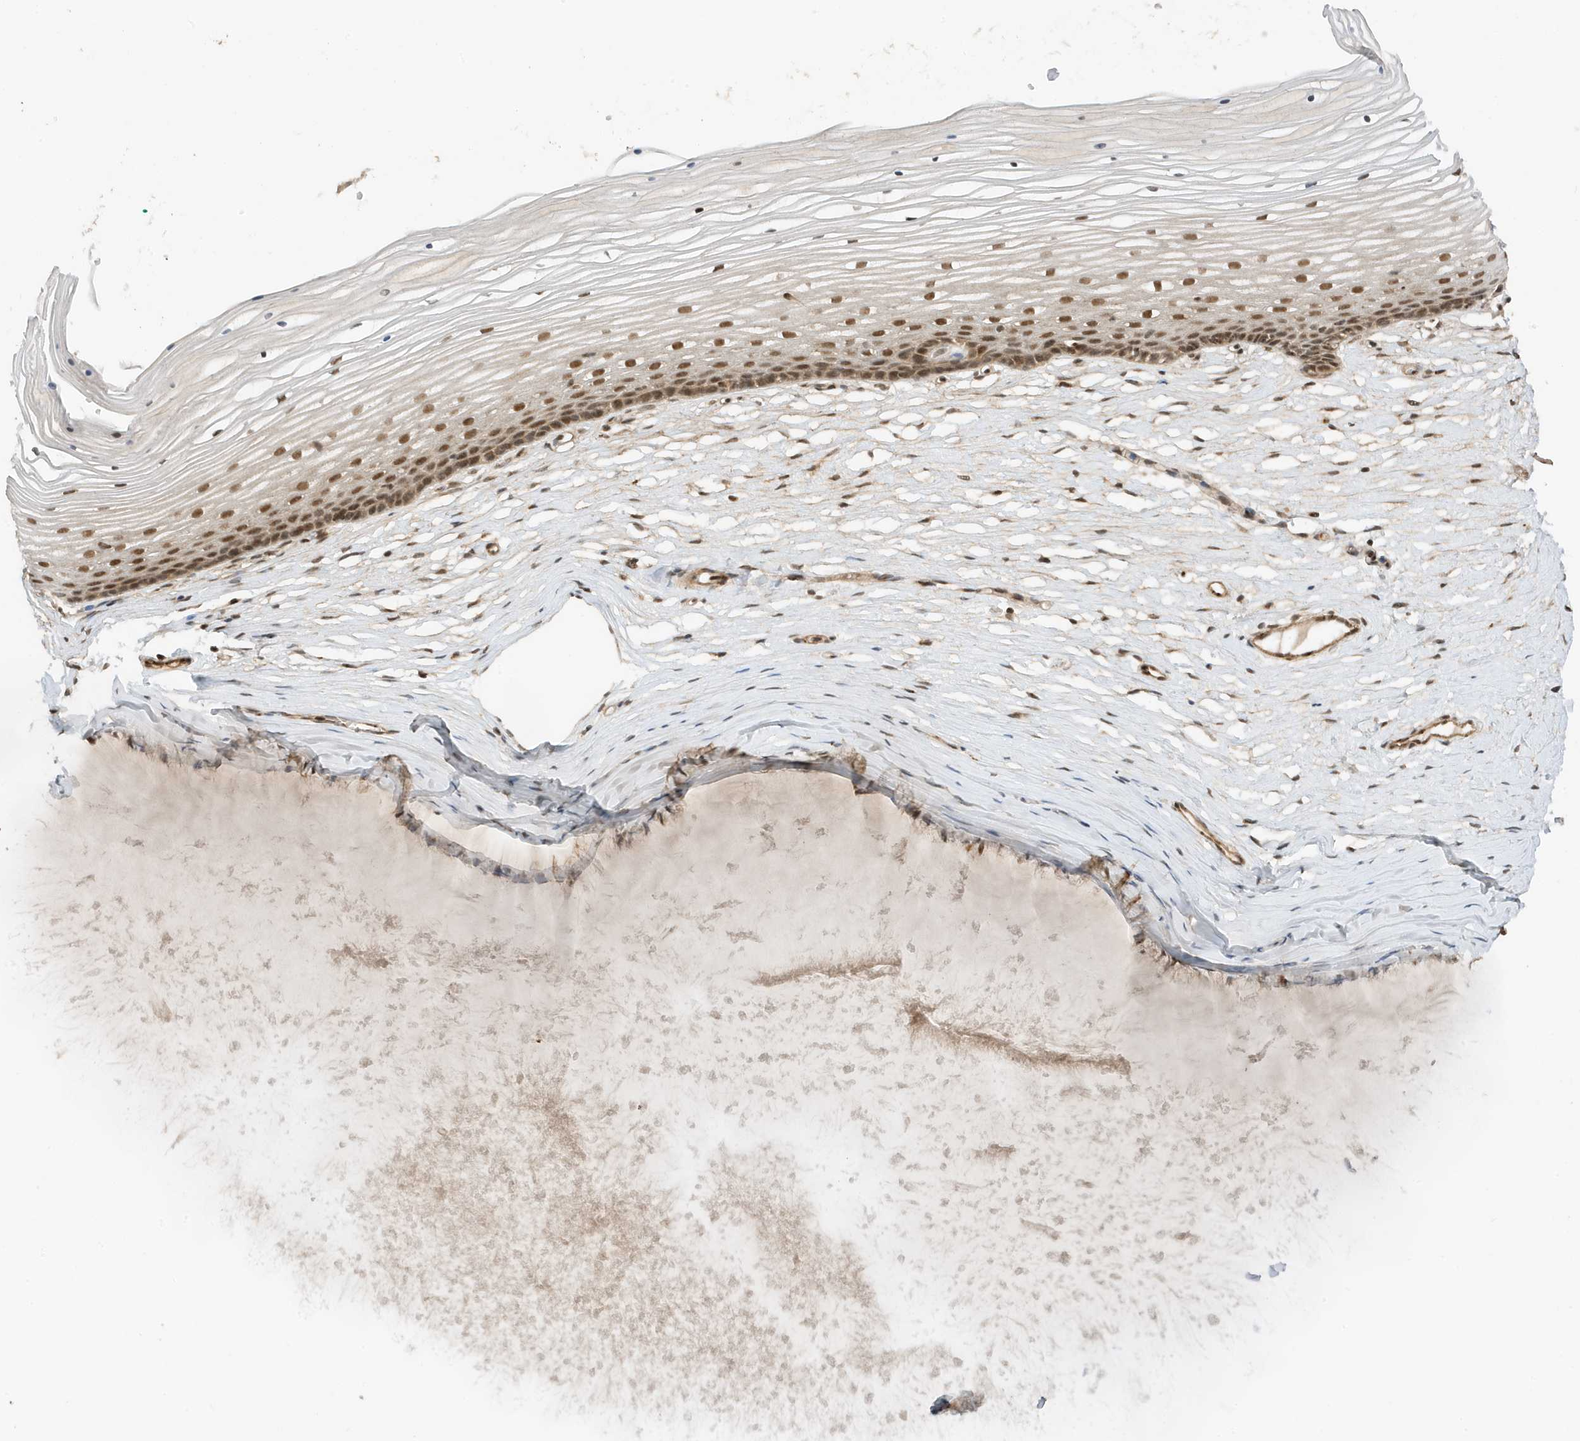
{"staining": {"intensity": "moderate", "quantity": "25%-75%", "location": "nuclear"}, "tissue": "vagina", "cell_type": "Squamous epithelial cells", "image_type": "normal", "snomed": [{"axis": "morphology", "description": "Normal tissue, NOS"}, {"axis": "topography", "description": "Vagina"}, {"axis": "topography", "description": "Cervix"}], "caption": "Immunohistochemistry staining of normal vagina, which shows medium levels of moderate nuclear staining in approximately 25%-75% of squamous epithelial cells indicating moderate nuclear protein positivity. The staining was performed using DAB (3,3'-diaminobenzidine) (brown) for protein detection and nuclei were counterstained in hematoxylin (blue).", "gene": "MAST3", "patient": {"sex": "female", "age": 40}}